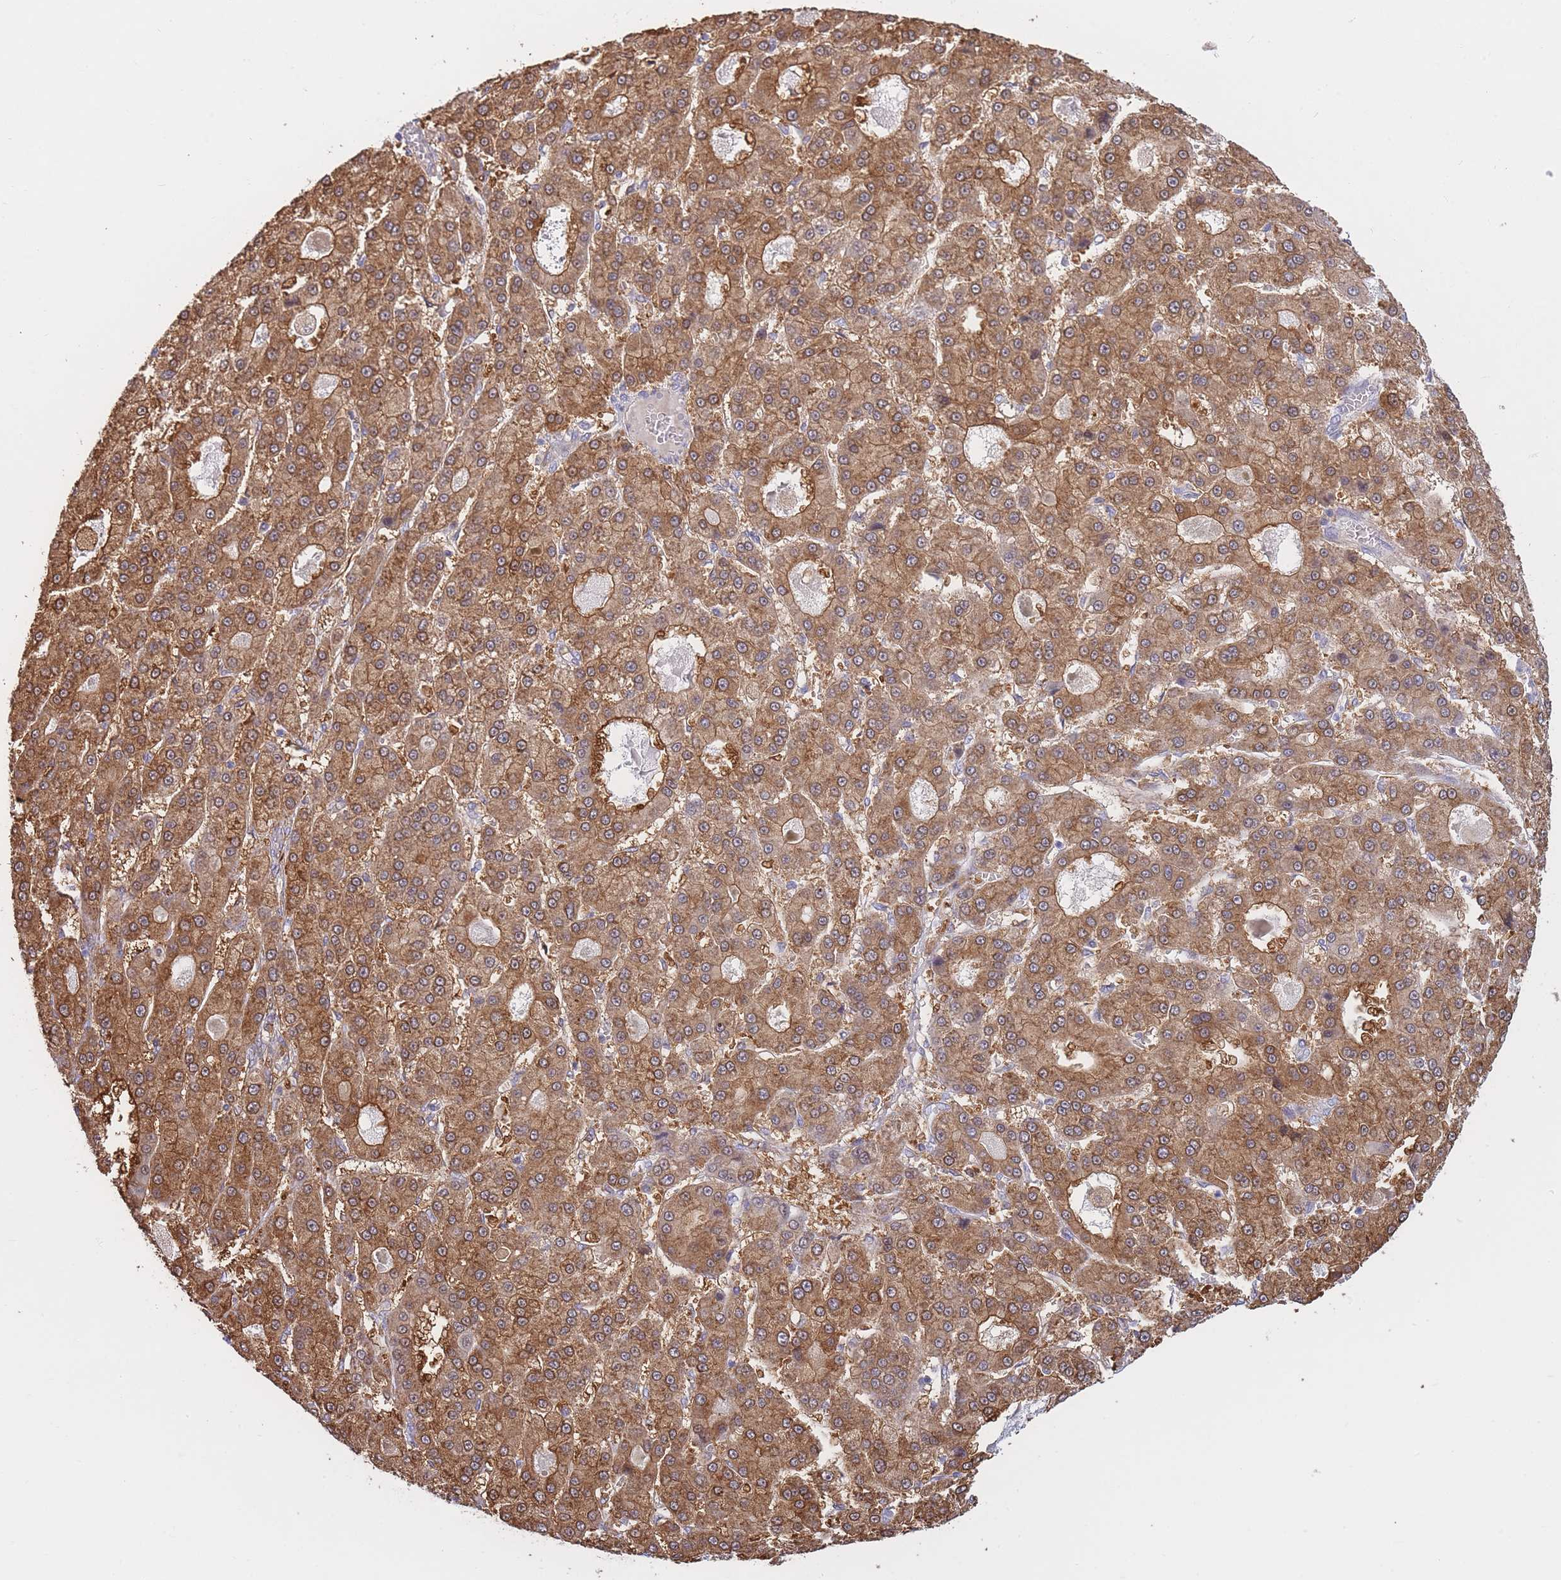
{"staining": {"intensity": "moderate", "quantity": ">75%", "location": "cytoplasmic/membranous"}, "tissue": "liver cancer", "cell_type": "Tumor cells", "image_type": "cancer", "snomed": [{"axis": "morphology", "description": "Carcinoma, Hepatocellular, NOS"}, {"axis": "topography", "description": "Liver"}], "caption": "This is an image of immunohistochemistry staining of hepatocellular carcinoma (liver), which shows moderate staining in the cytoplasmic/membranous of tumor cells.", "gene": "ECPAS", "patient": {"sex": "male", "age": 70}}